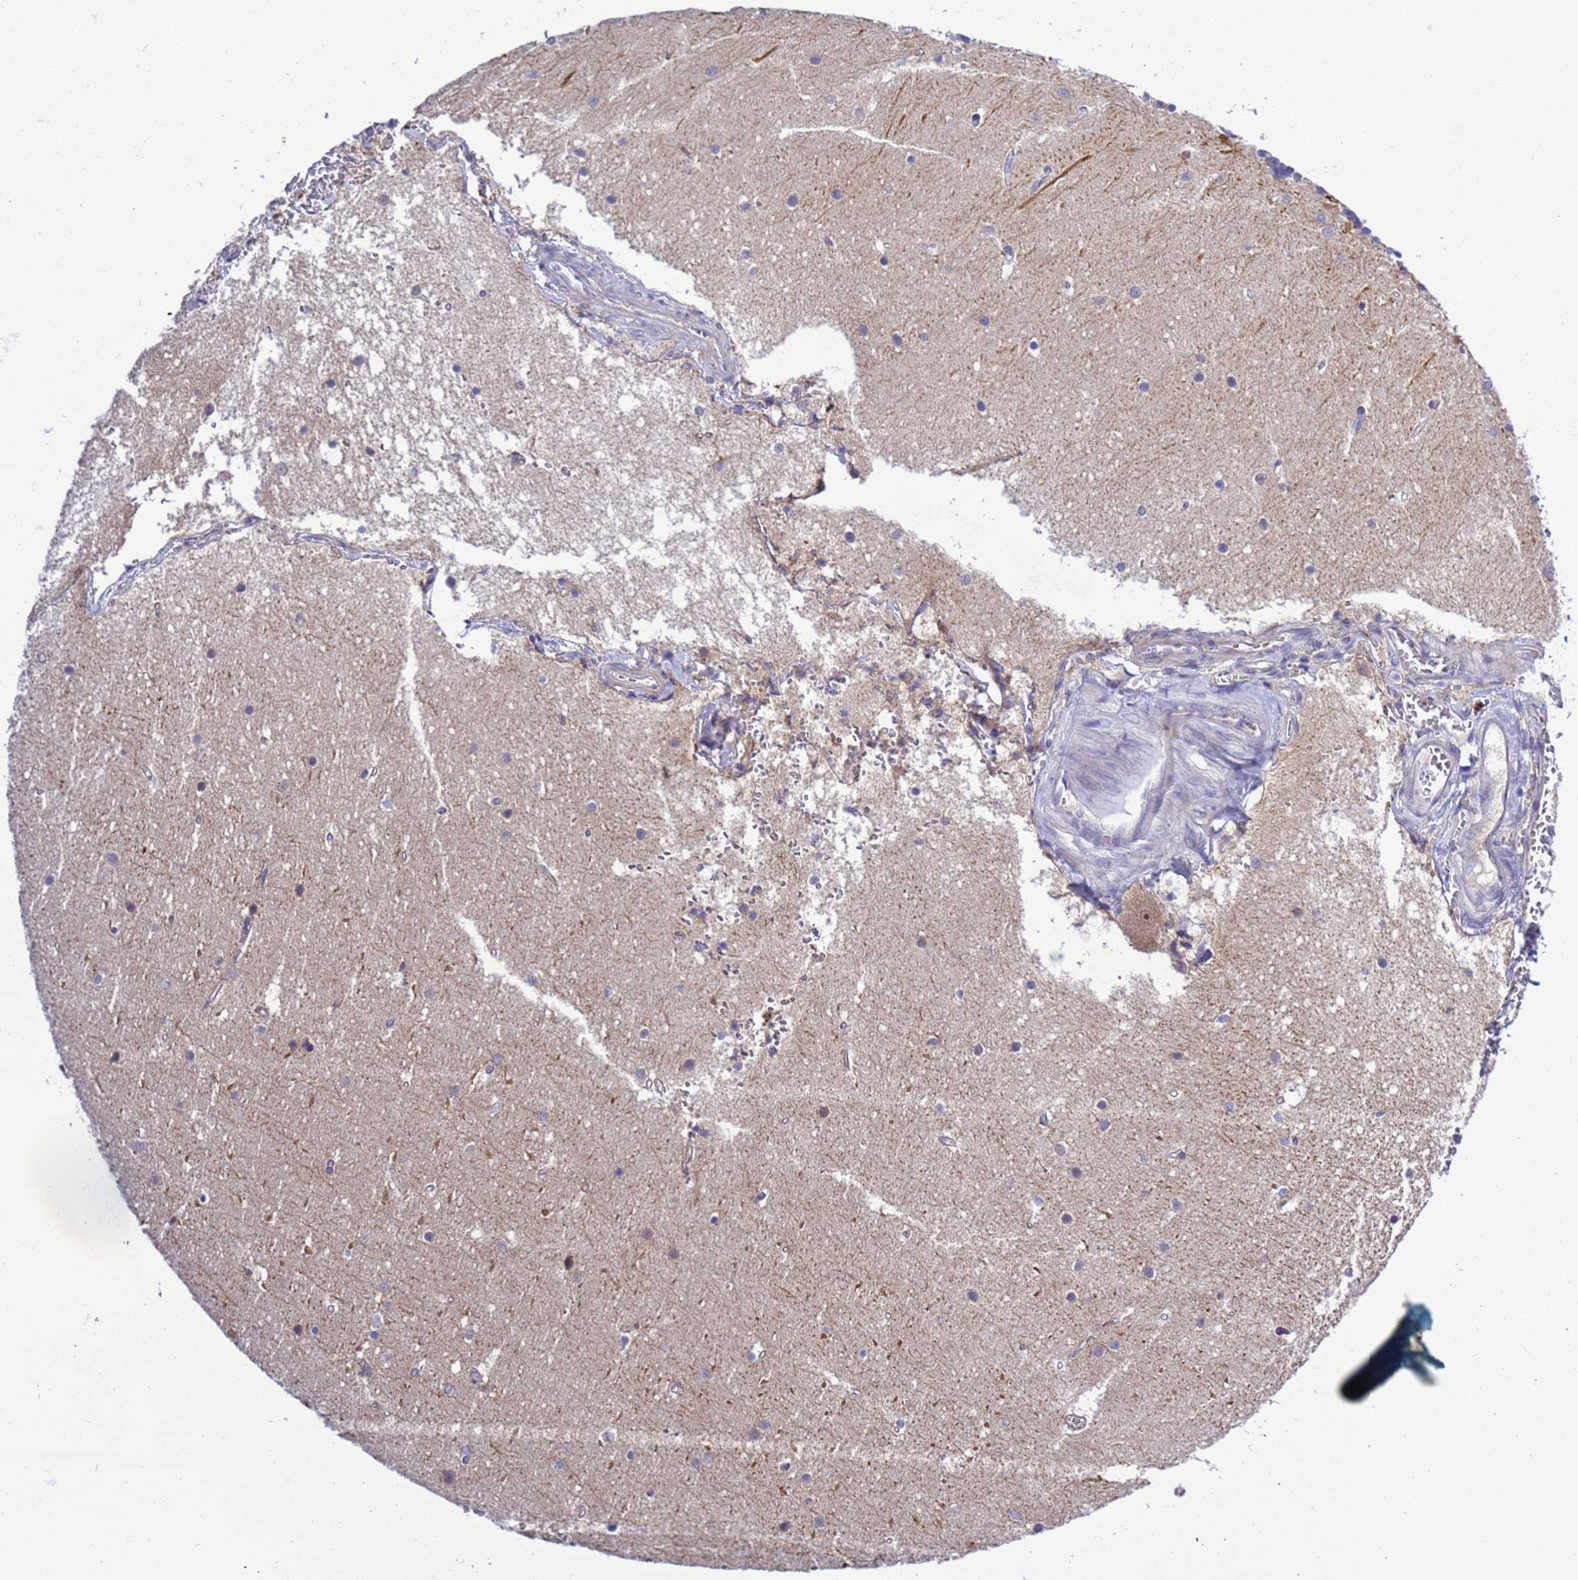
{"staining": {"intensity": "strong", "quantity": "25%-75%", "location": "cytoplasmic/membranous"}, "tissue": "cerebellum", "cell_type": "Cells in granular layer", "image_type": "normal", "snomed": [{"axis": "morphology", "description": "Normal tissue, NOS"}, {"axis": "topography", "description": "Cerebellum"}], "caption": "Cerebellum stained with immunohistochemistry demonstrates strong cytoplasmic/membranous expression in approximately 25%-75% of cells in granular layer. The staining is performed using DAB brown chromogen to label protein expression. The nuclei are counter-stained blue using hematoxylin.", "gene": "FOXRED1", "patient": {"sex": "male", "age": 54}}